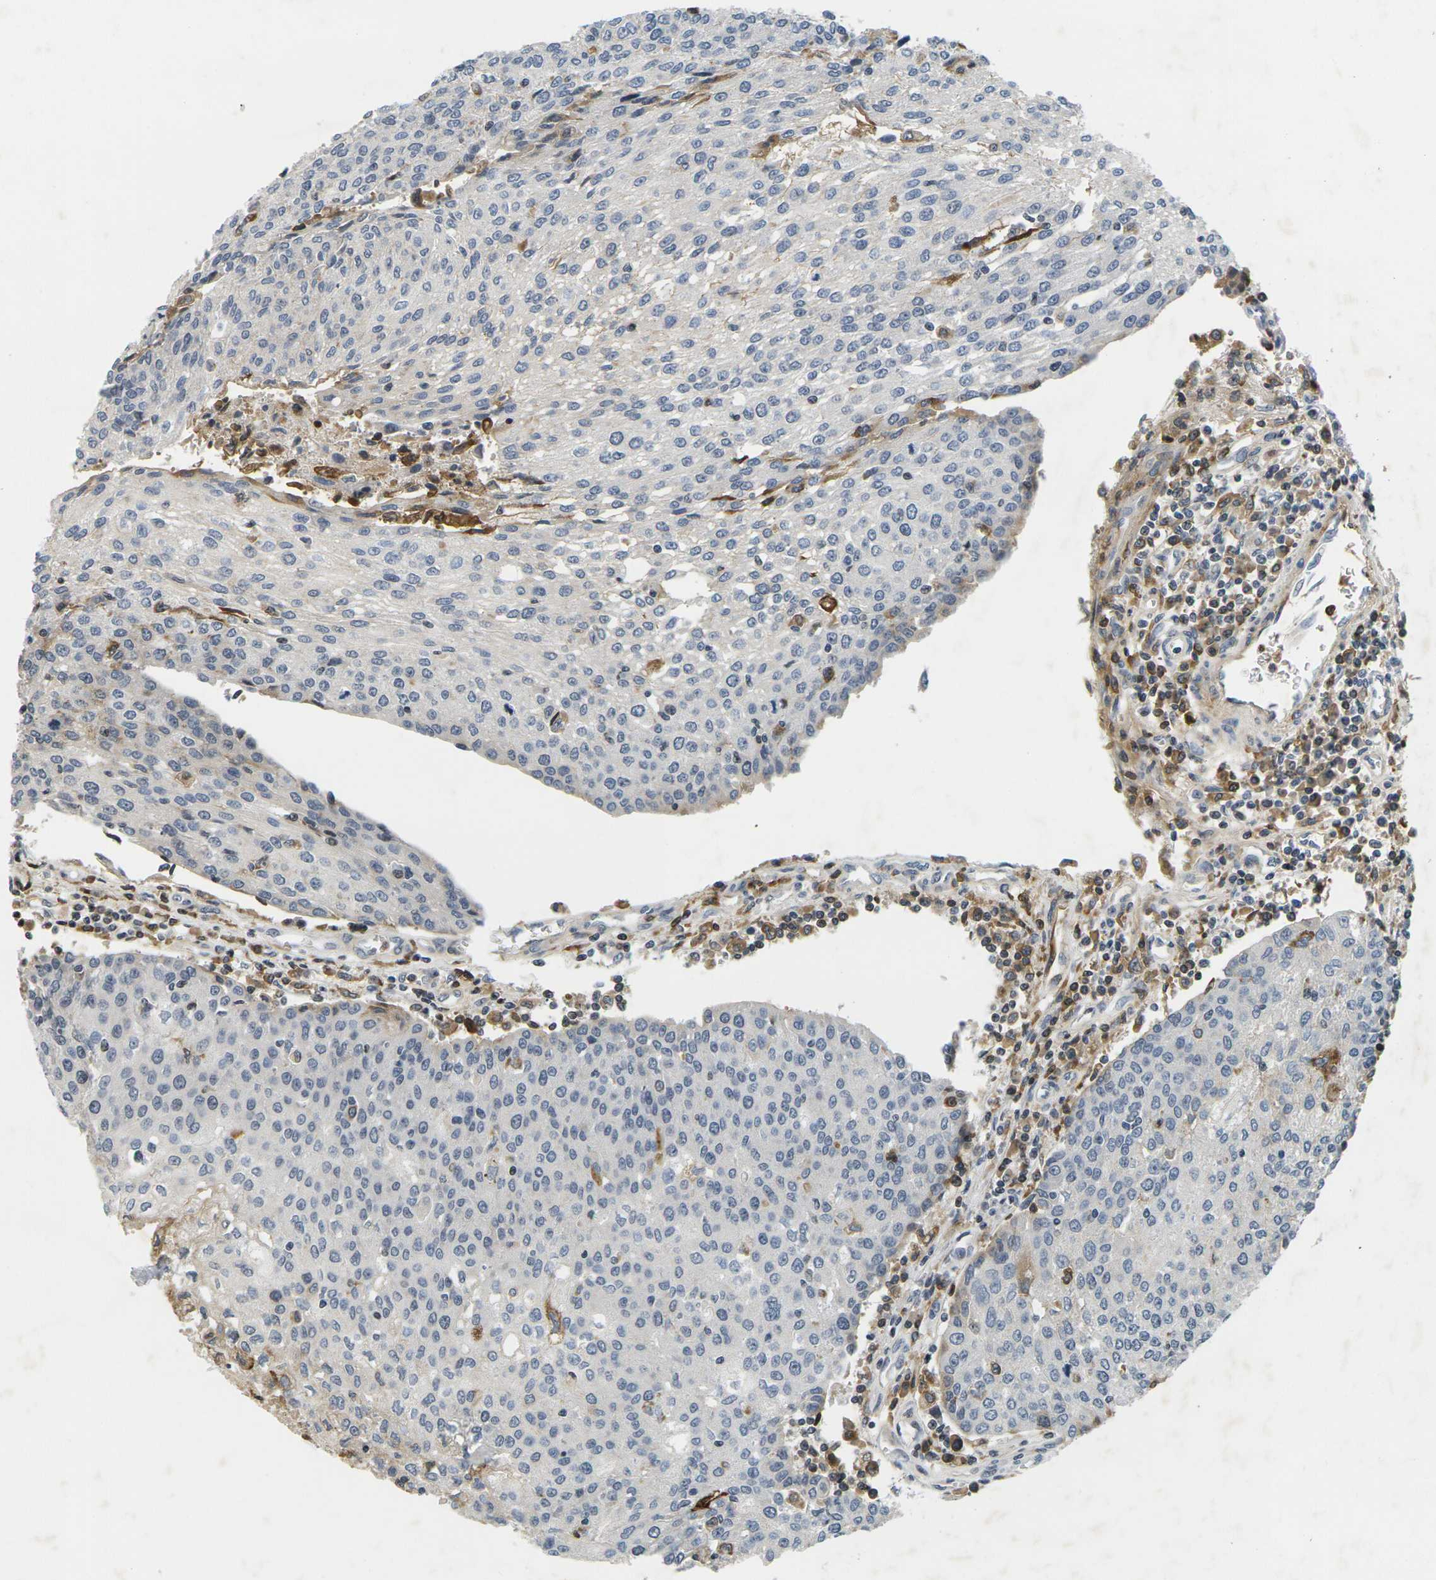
{"staining": {"intensity": "moderate", "quantity": "<25%", "location": "cytoplasmic/membranous"}, "tissue": "urothelial cancer", "cell_type": "Tumor cells", "image_type": "cancer", "snomed": [{"axis": "morphology", "description": "Urothelial carcinoma, High grade"}, {"axis": "topography", "description": "Urinary bladder"}], "caption": "High-power microscopy captured an IHC photomicrograph of urothelial cancer, revealing moderate cytoplasmic/membranous staining in about <25% of tumor cells. The staining was performed using DAB, with brown indicating positive protein expression. Nuclei are stained blue with hematoxylin.", "gene": "C1QC", "patient": {"sex": "female", "age": 85}}